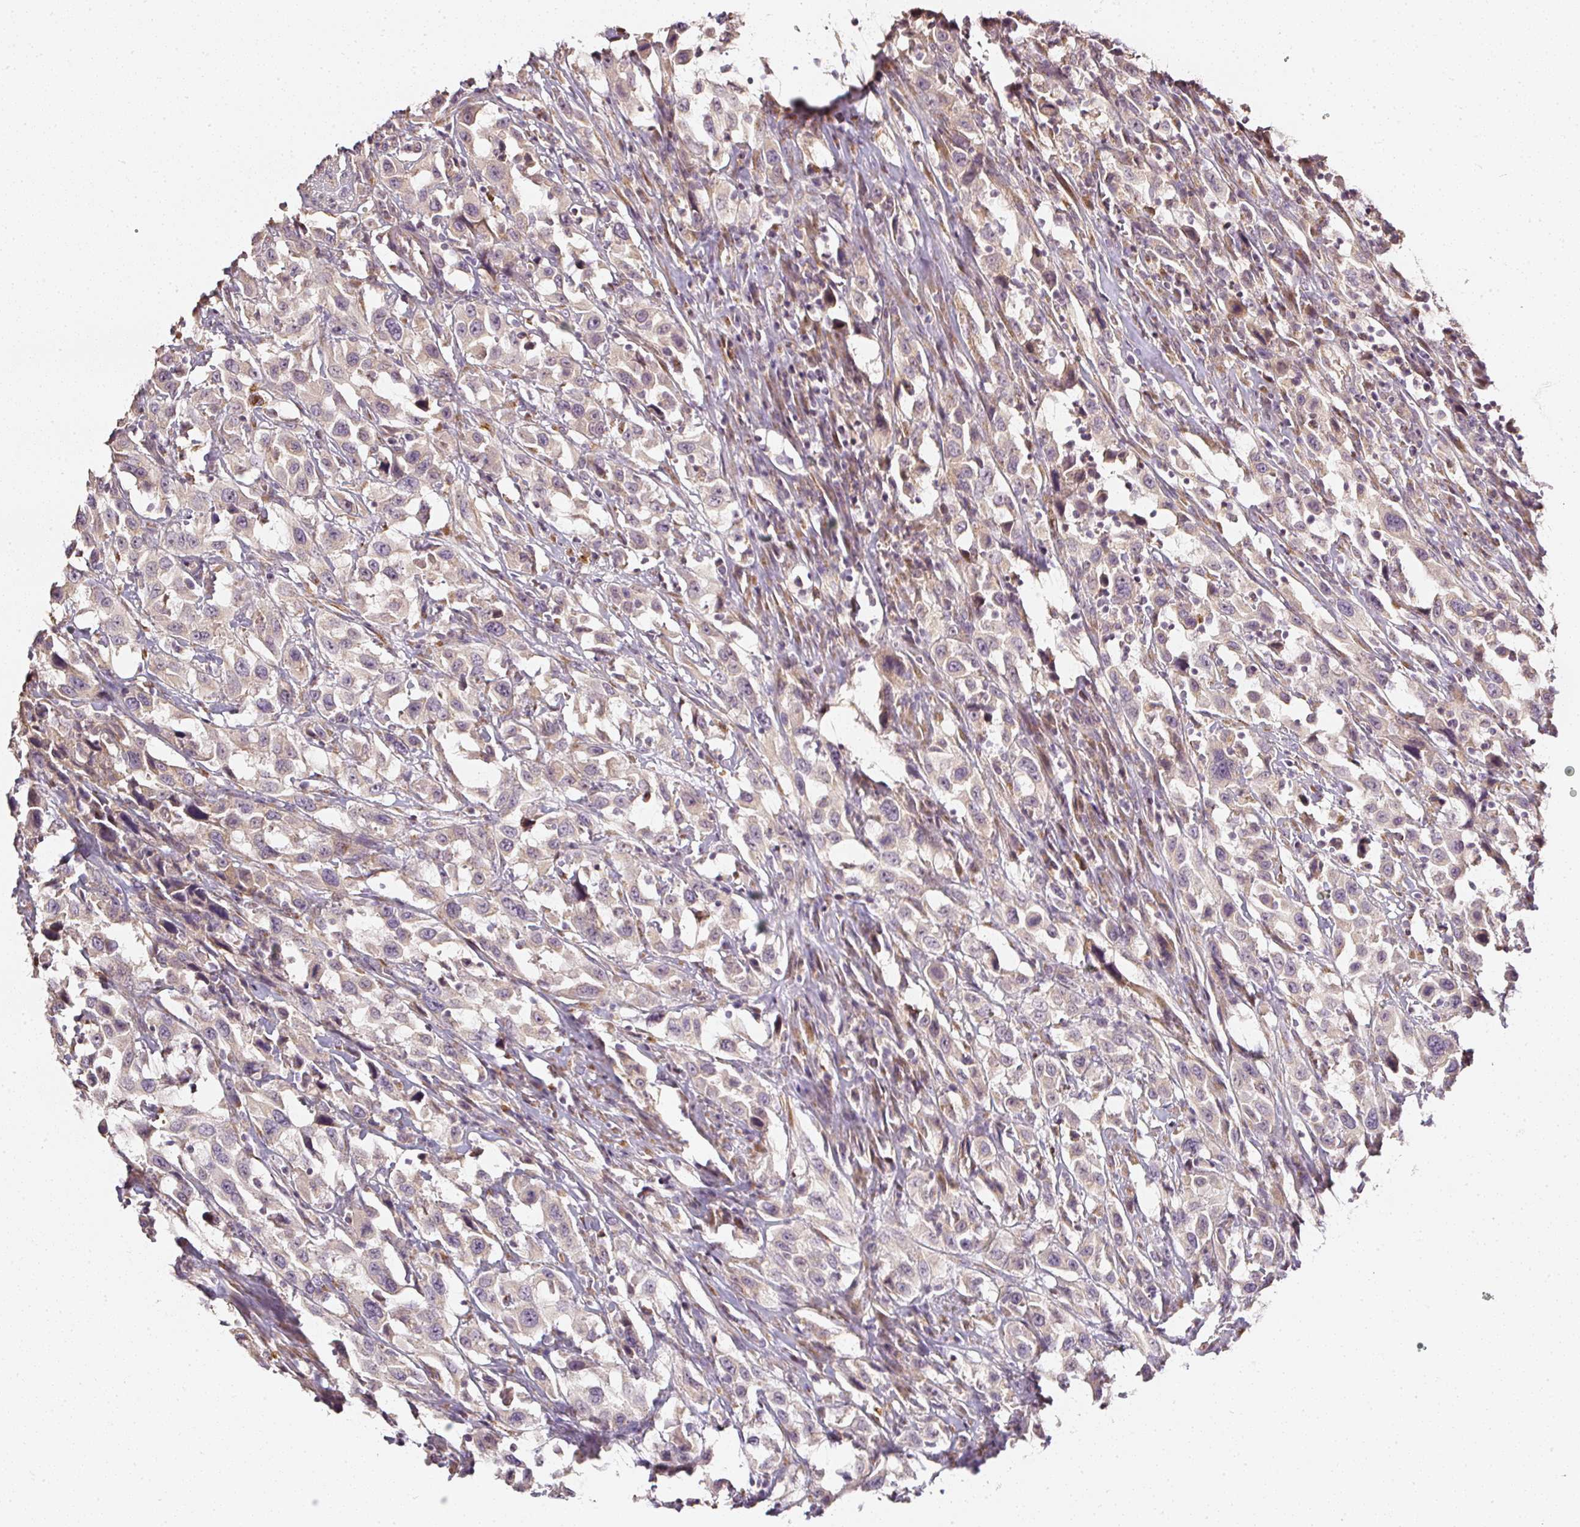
{"staining": {"intensity": "weak", "quantity": ">75%", "location": "cytoplasmic/membranous"}, "tissue": "urothelial cancer", "cell_type": "Tumor cells", "image_type": "cancer", "snomed": [{"axis": "morphology", "description": "Urothelial carcinoma, High grade"}, {"axis": "topography", "description": "Urinary bladder"}], "caption": "Immunohistochemistry (DAB (3,3'-diaminobenzidine)) staining of urothelial cancer demonstrates weak cytoplasmic/membranous protein positivity in about >75% of tumor cells. (IHC, brightfield microscopy, high magnification).", "gene": "NTRK1", "patient": {"sex": "male", "age": 61}}